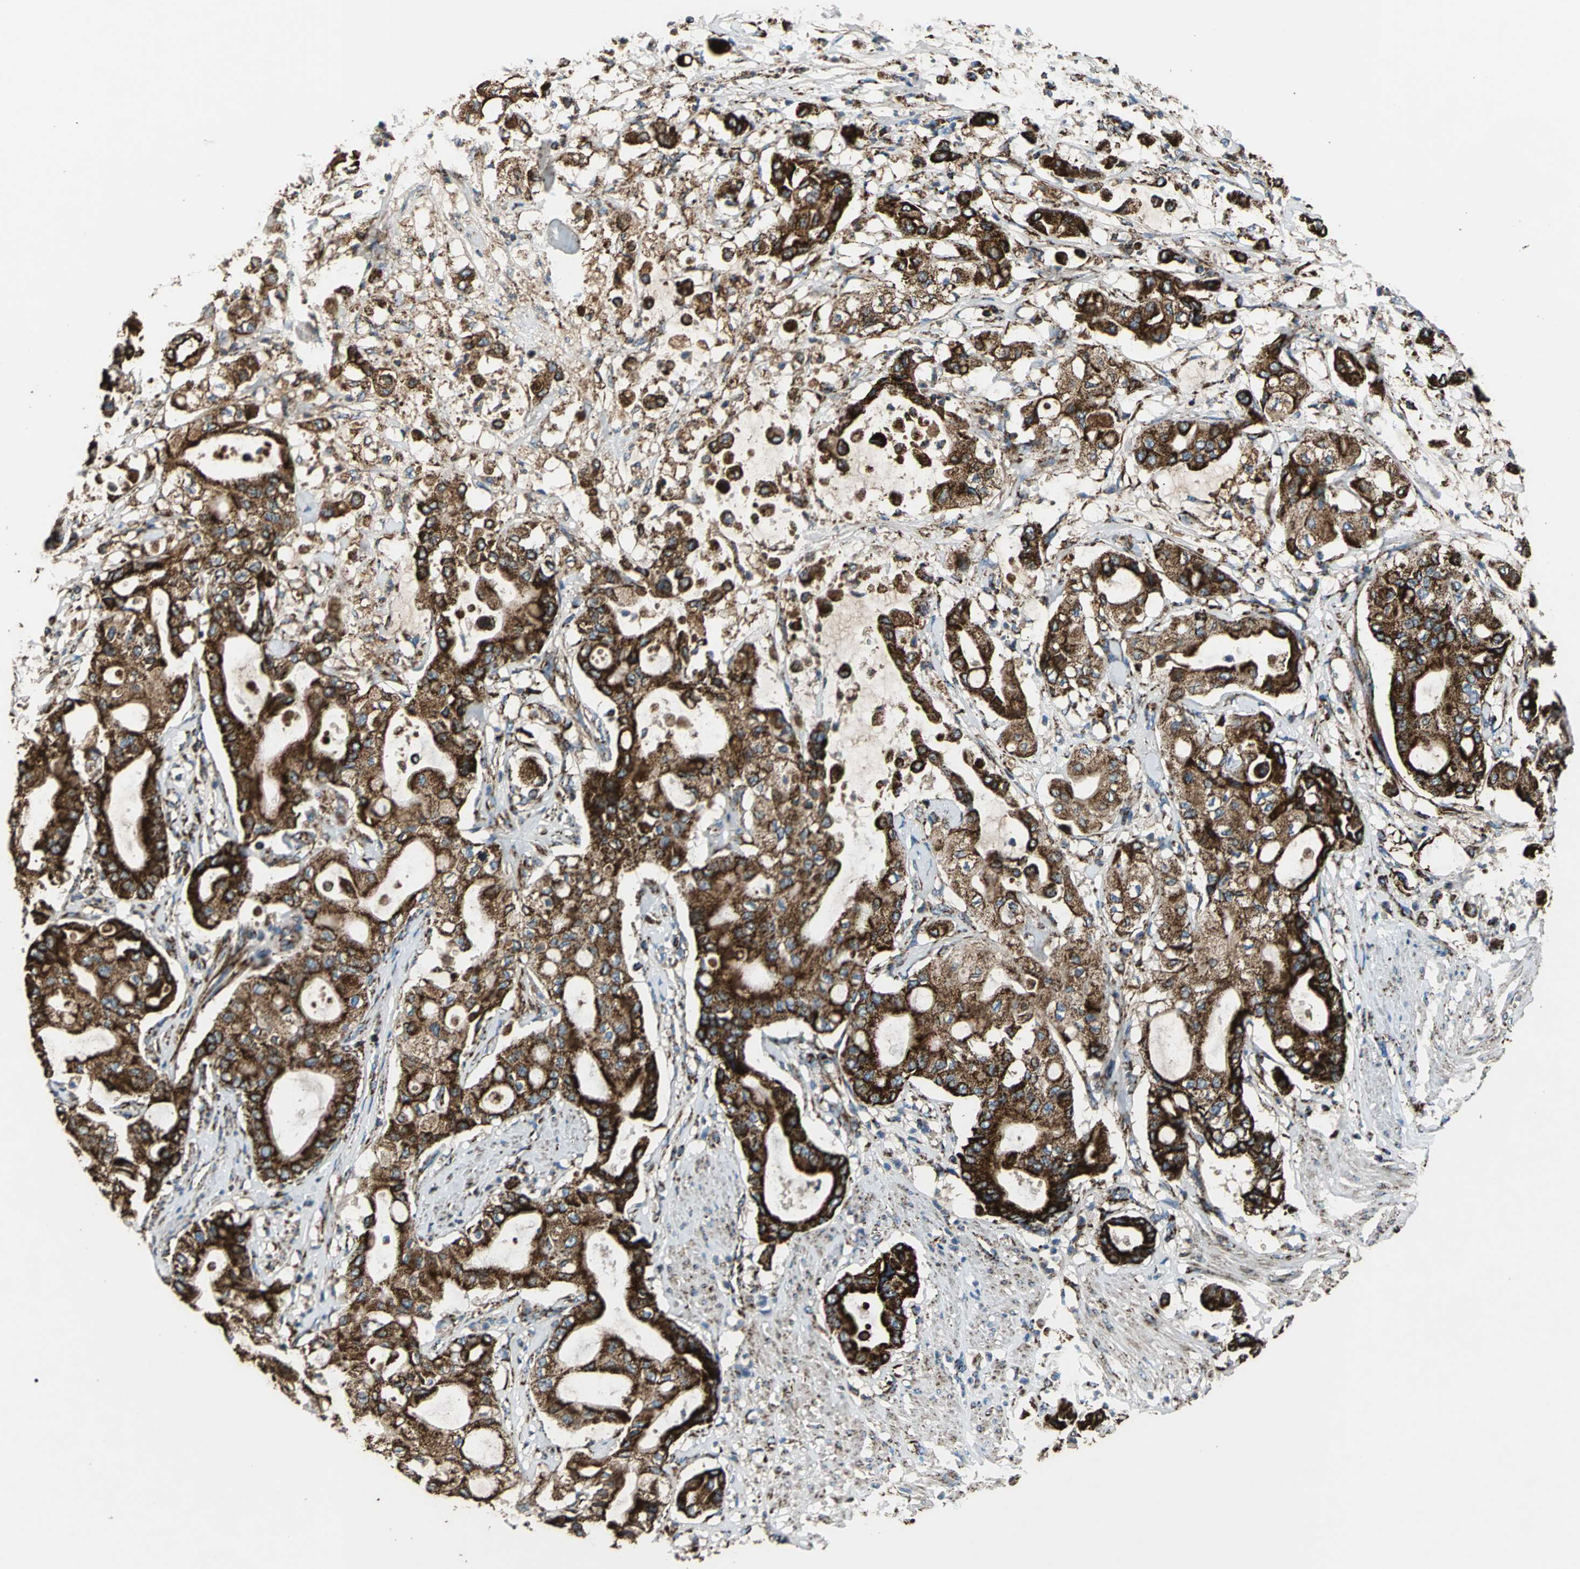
{"staining": {"intensity": "strong", "quantity": ">75%", "location": "cytoplasmic/membranous"}, "tissue": "pancreatic cancer", "cell_type": "Tumor cells", "image_type": "cancer", "snomed": [{"axis": "morphology", "description": "Adenocarcinoma, NOS"}, {"axis": "morphology", "description": "Adenocarcinoma, metastatic, NOS"}, {"axis": "topography", "description": "Lymph node"}, {"axis": "topography", "description": "Pancreas"}, {"axis": "topography", "description": "Duodenum"}], "caption": "Pancreatic cancer stained for a protein (brown) reveals strong cytoplasmic/membranous positive staining in about >75% of tumor cells.", "gene": "ECH1", "patient": {"sex": "female", "age": 64}}